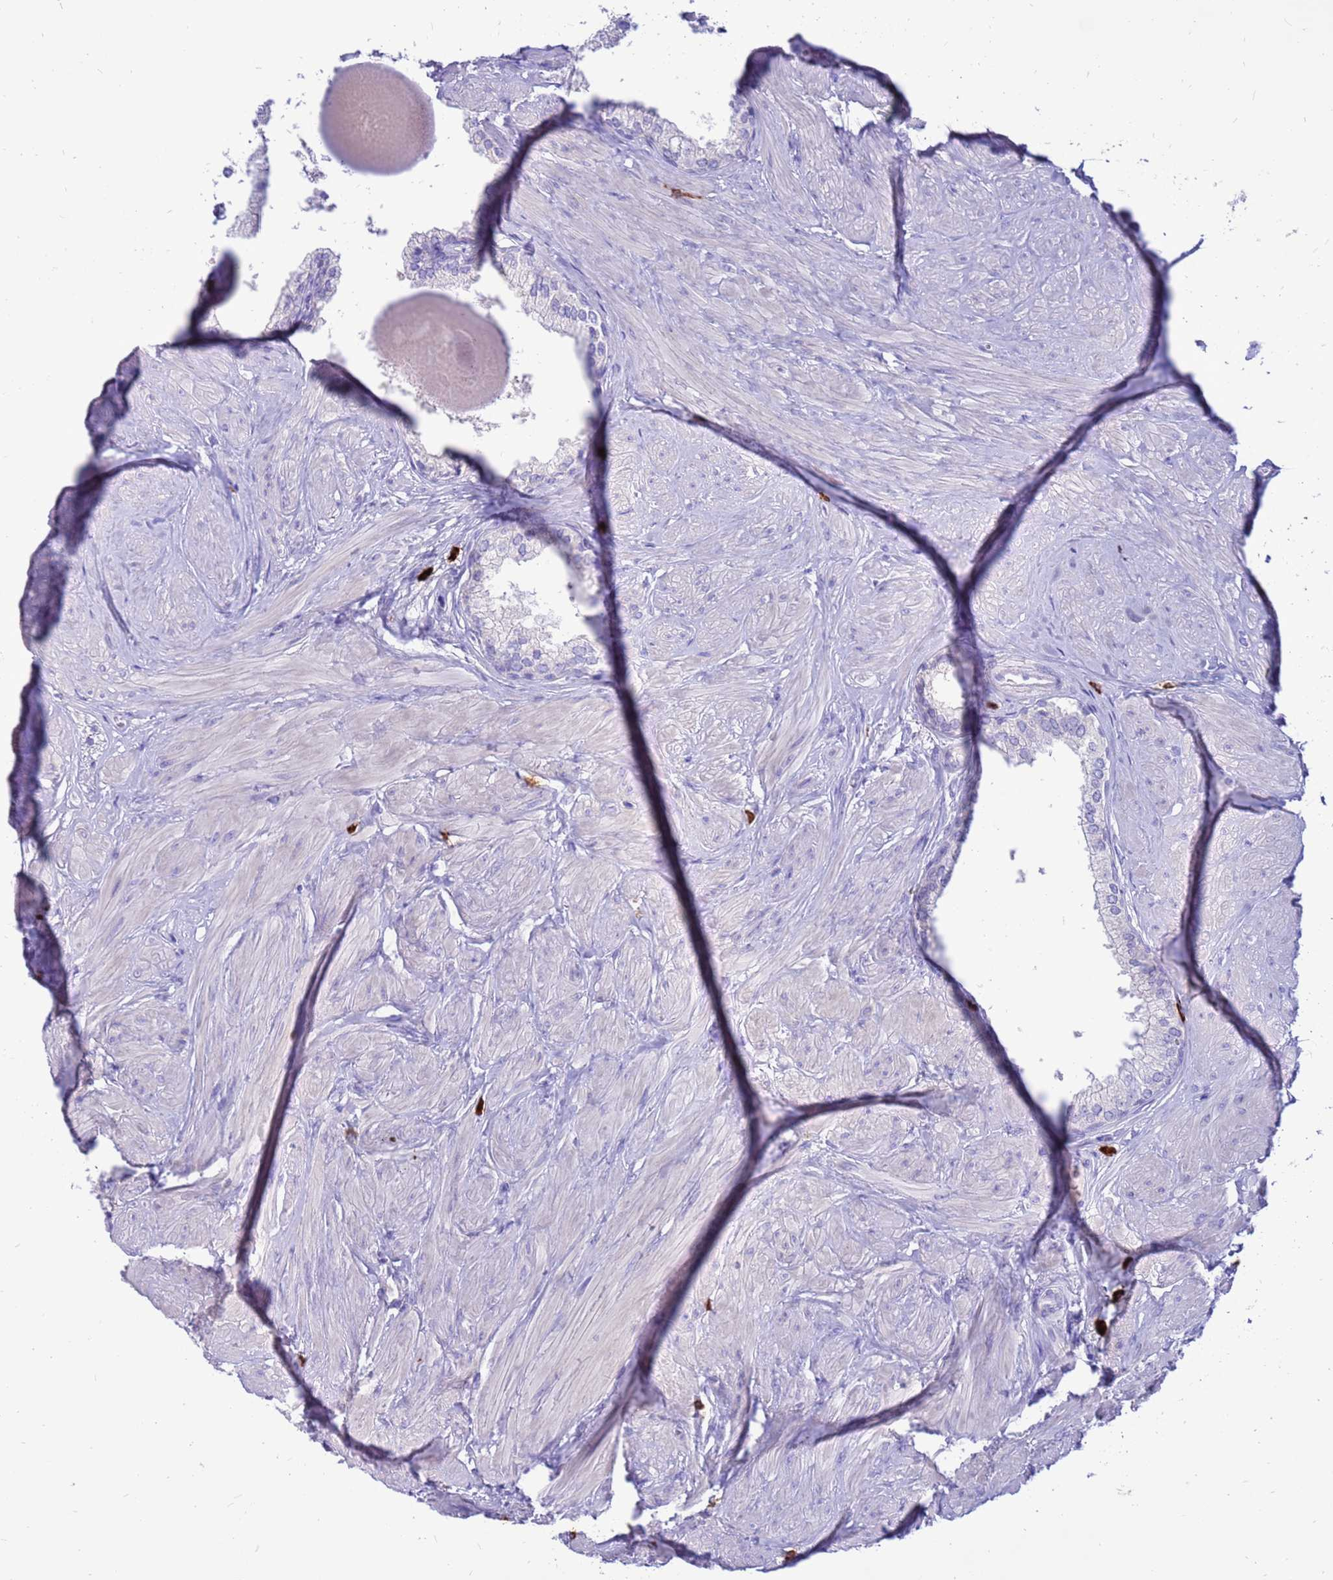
{"staining": {"intensity": "negative", "quantity": "none", "location": "none"}, "tissue": "prostate", "cell_type": "Glandular cells", "image_type": "normal", "snomed": [{"axis": "morphology", "description": "Normal tissue, NOS"}, {"axis": "topography", "description": "Prostate"}], "caption": "Human prostate stained for a protein using immunohistochemistry demonstrates no staining in glandular cells.", "gene": "PDE10A", "patient": {"sex": "male", "age": 48}}